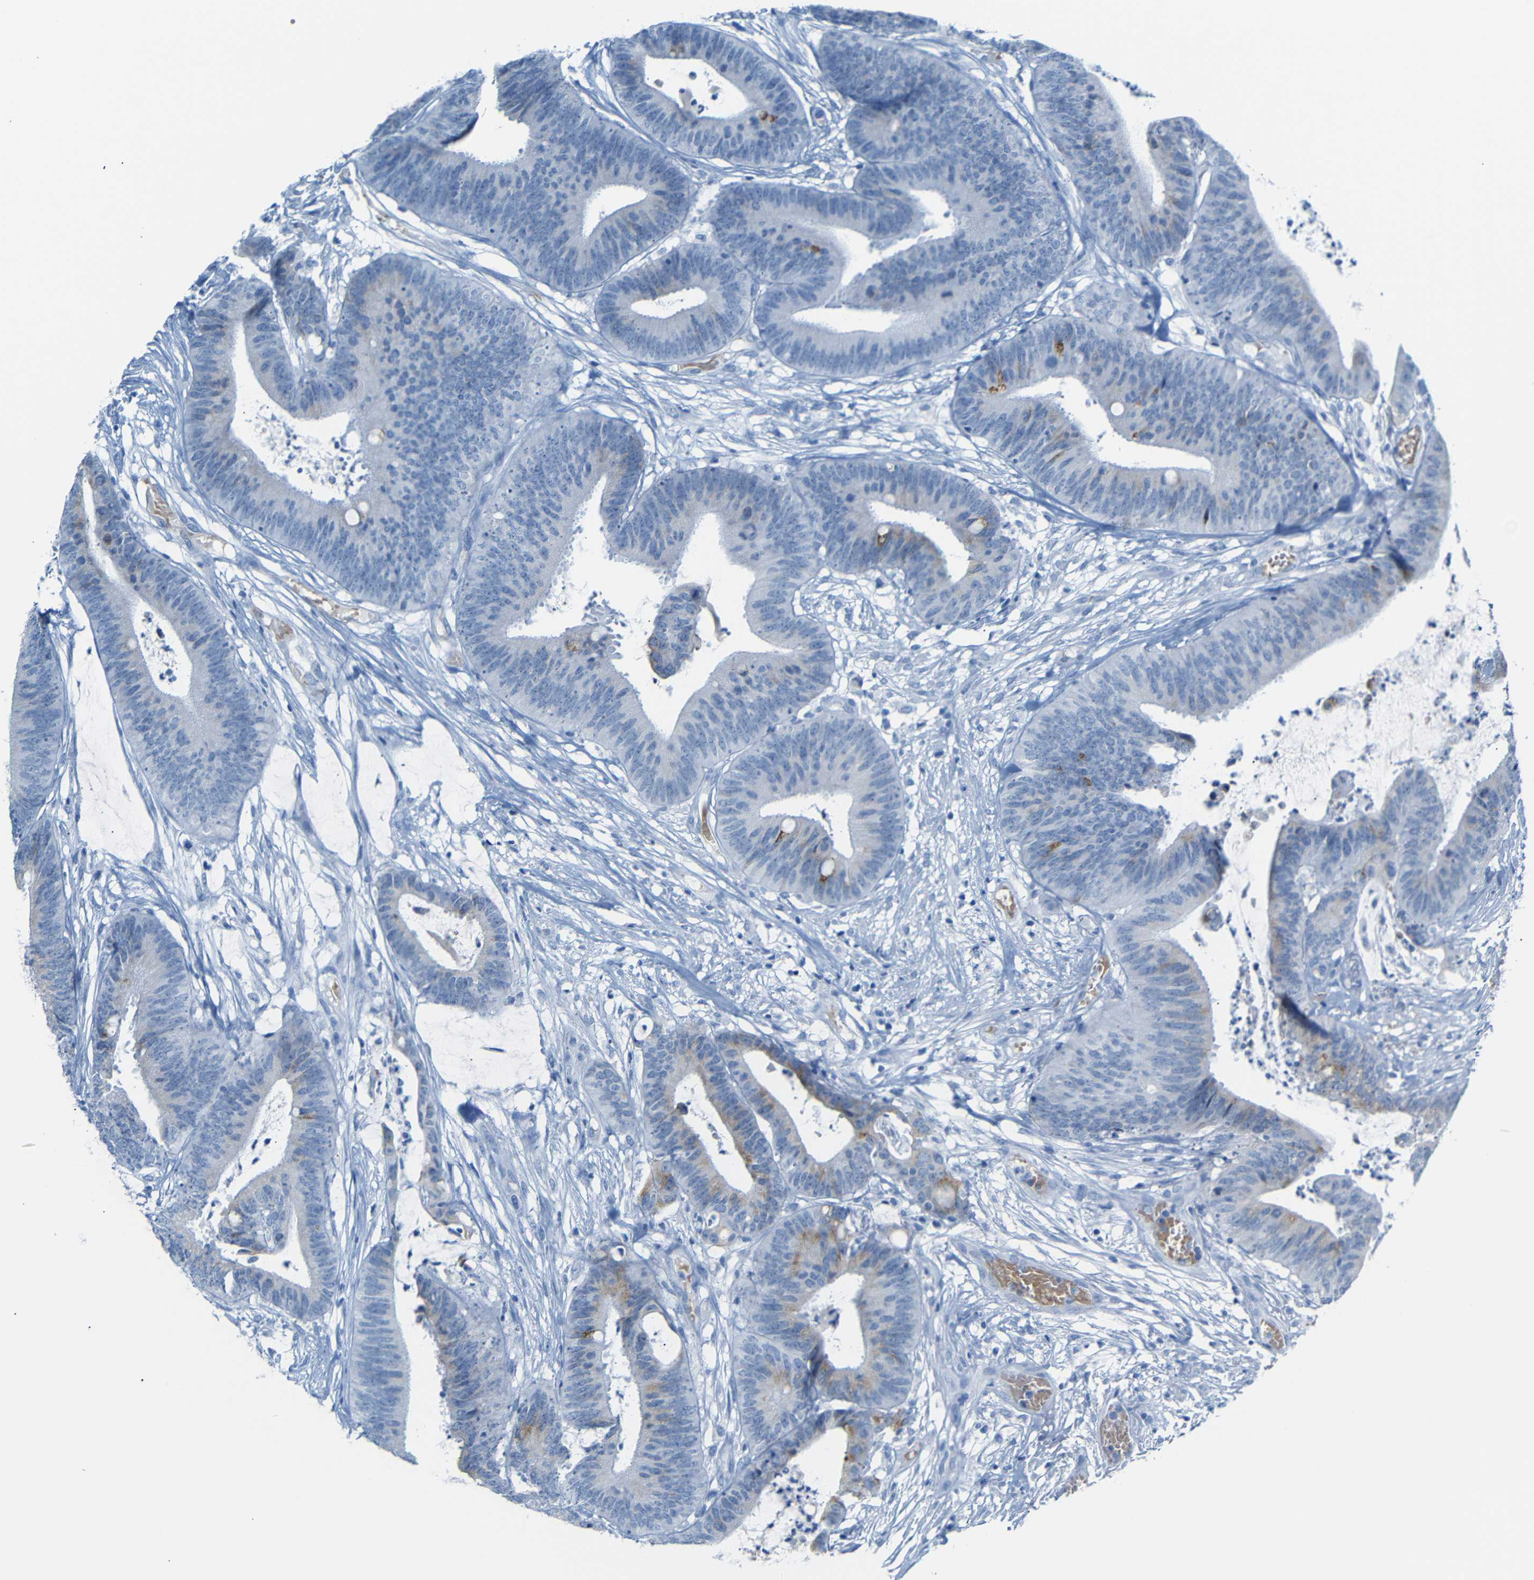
{"staining": {"intensity": "moderate", "quantity": "<25%", "location": "cytoplasmic/membranous"}, "tissue": "colorectal cancer", "cell_type": "Tumor cells", "image_type": "cancer", "snomed": [{"axis": "morphology", "description": "Adenocarcinoma, NOS"}, {"axis": "topography", "description": "Rectum"}], "caption": "Colorectal cancer (adenocarcinoma) was stained to show a protein in brown. There is low levels of moderate cytoplasmic/membranous positivity in about <25% of tumor cells.", "gene": "DYNAP", "patient": {"sex": "female", "age": 66}}